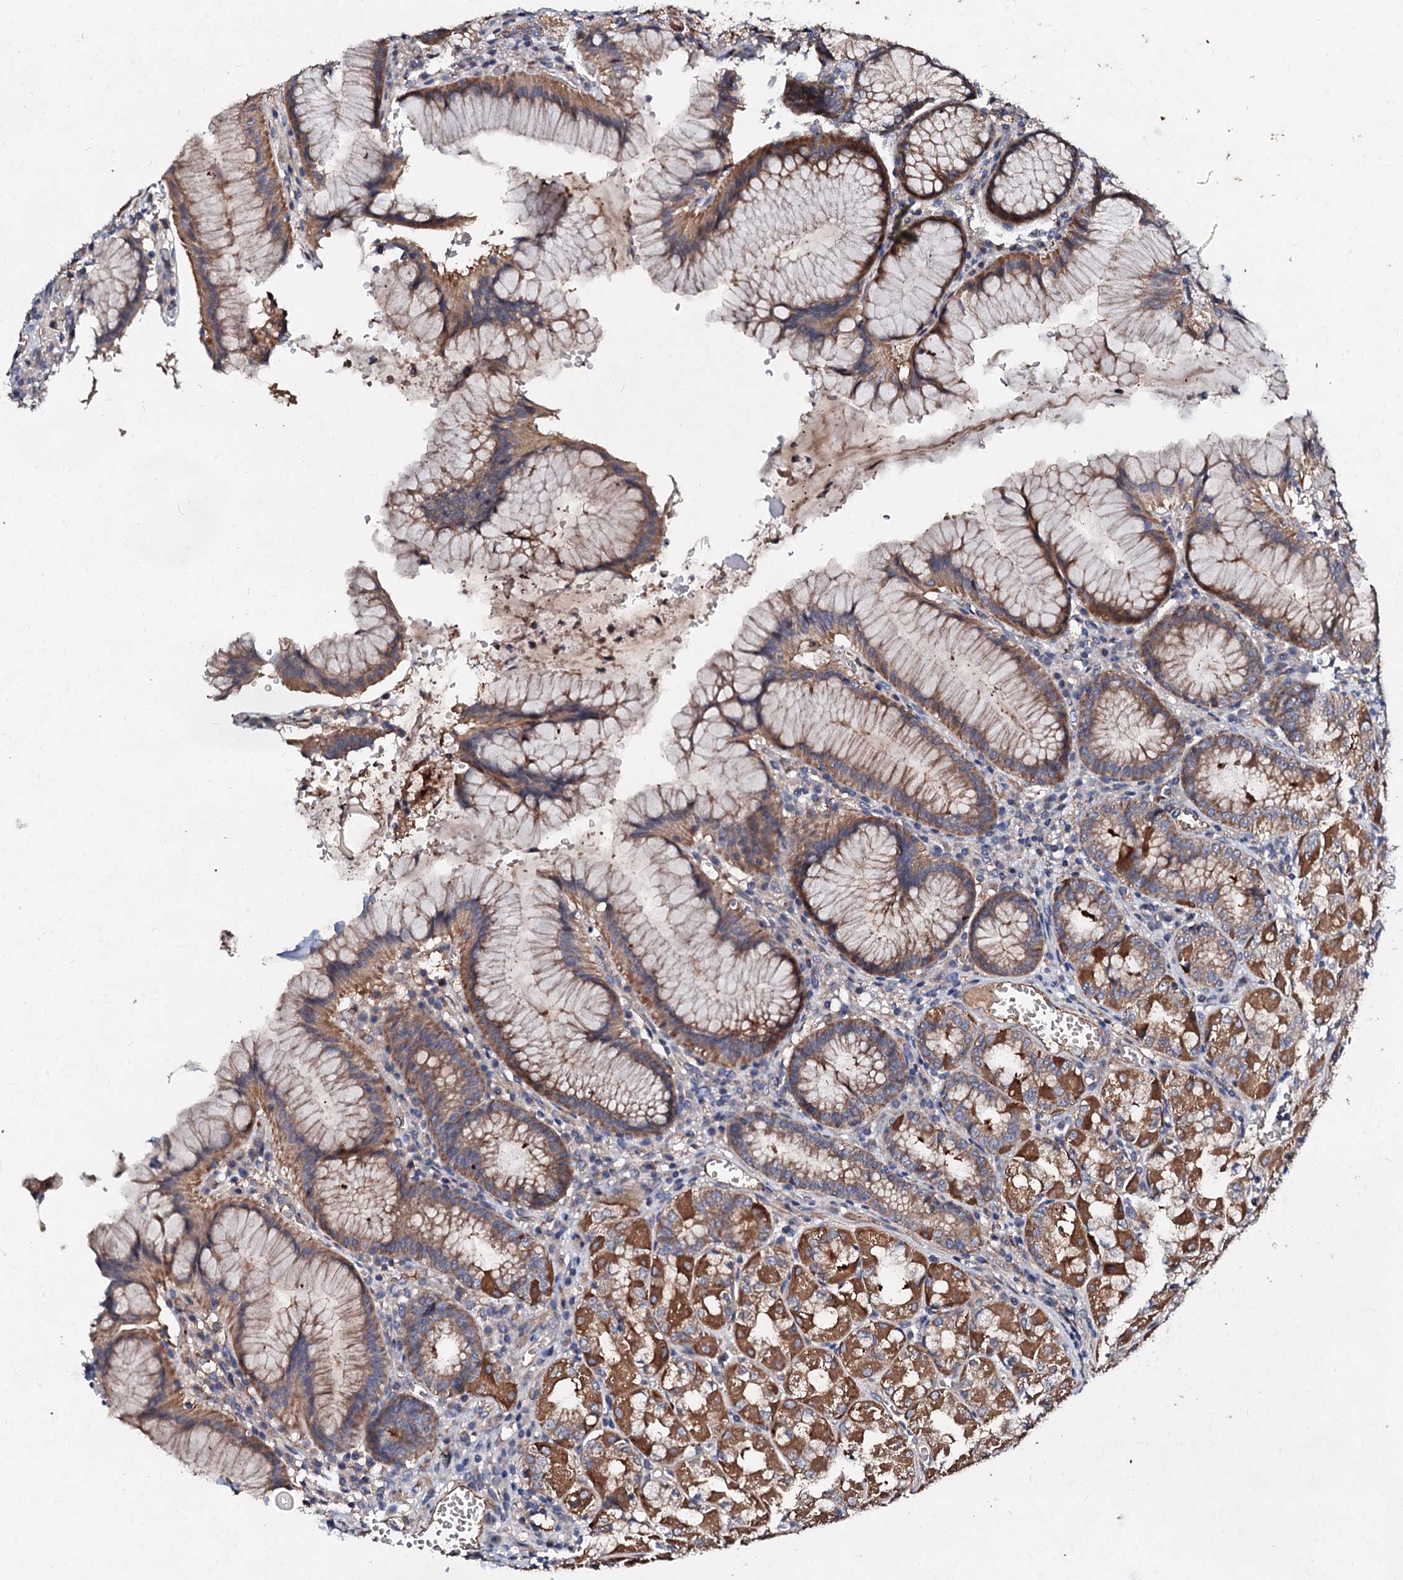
{"staining": {"intensity": "moderate", "quantity": ">75%", "location": "cytoplasmic/membranous"}, "tissue": "stomach", "cell_type": "Glandular cells", "image_type": "normal", "snomed": [{"axis": "morphology", "description": "Normal tissue, NOS"}, {"axis": "topography", "description": "Stomach"}], "caption": "Moderate cytoplasmic/membranous positivity for a protein is identified in approximately >75% of glandular cells of benign stomach using immunohistochemistry (IHC).", "gene": "FIBIN", "patient": {"sex": "male", "age": 55}}